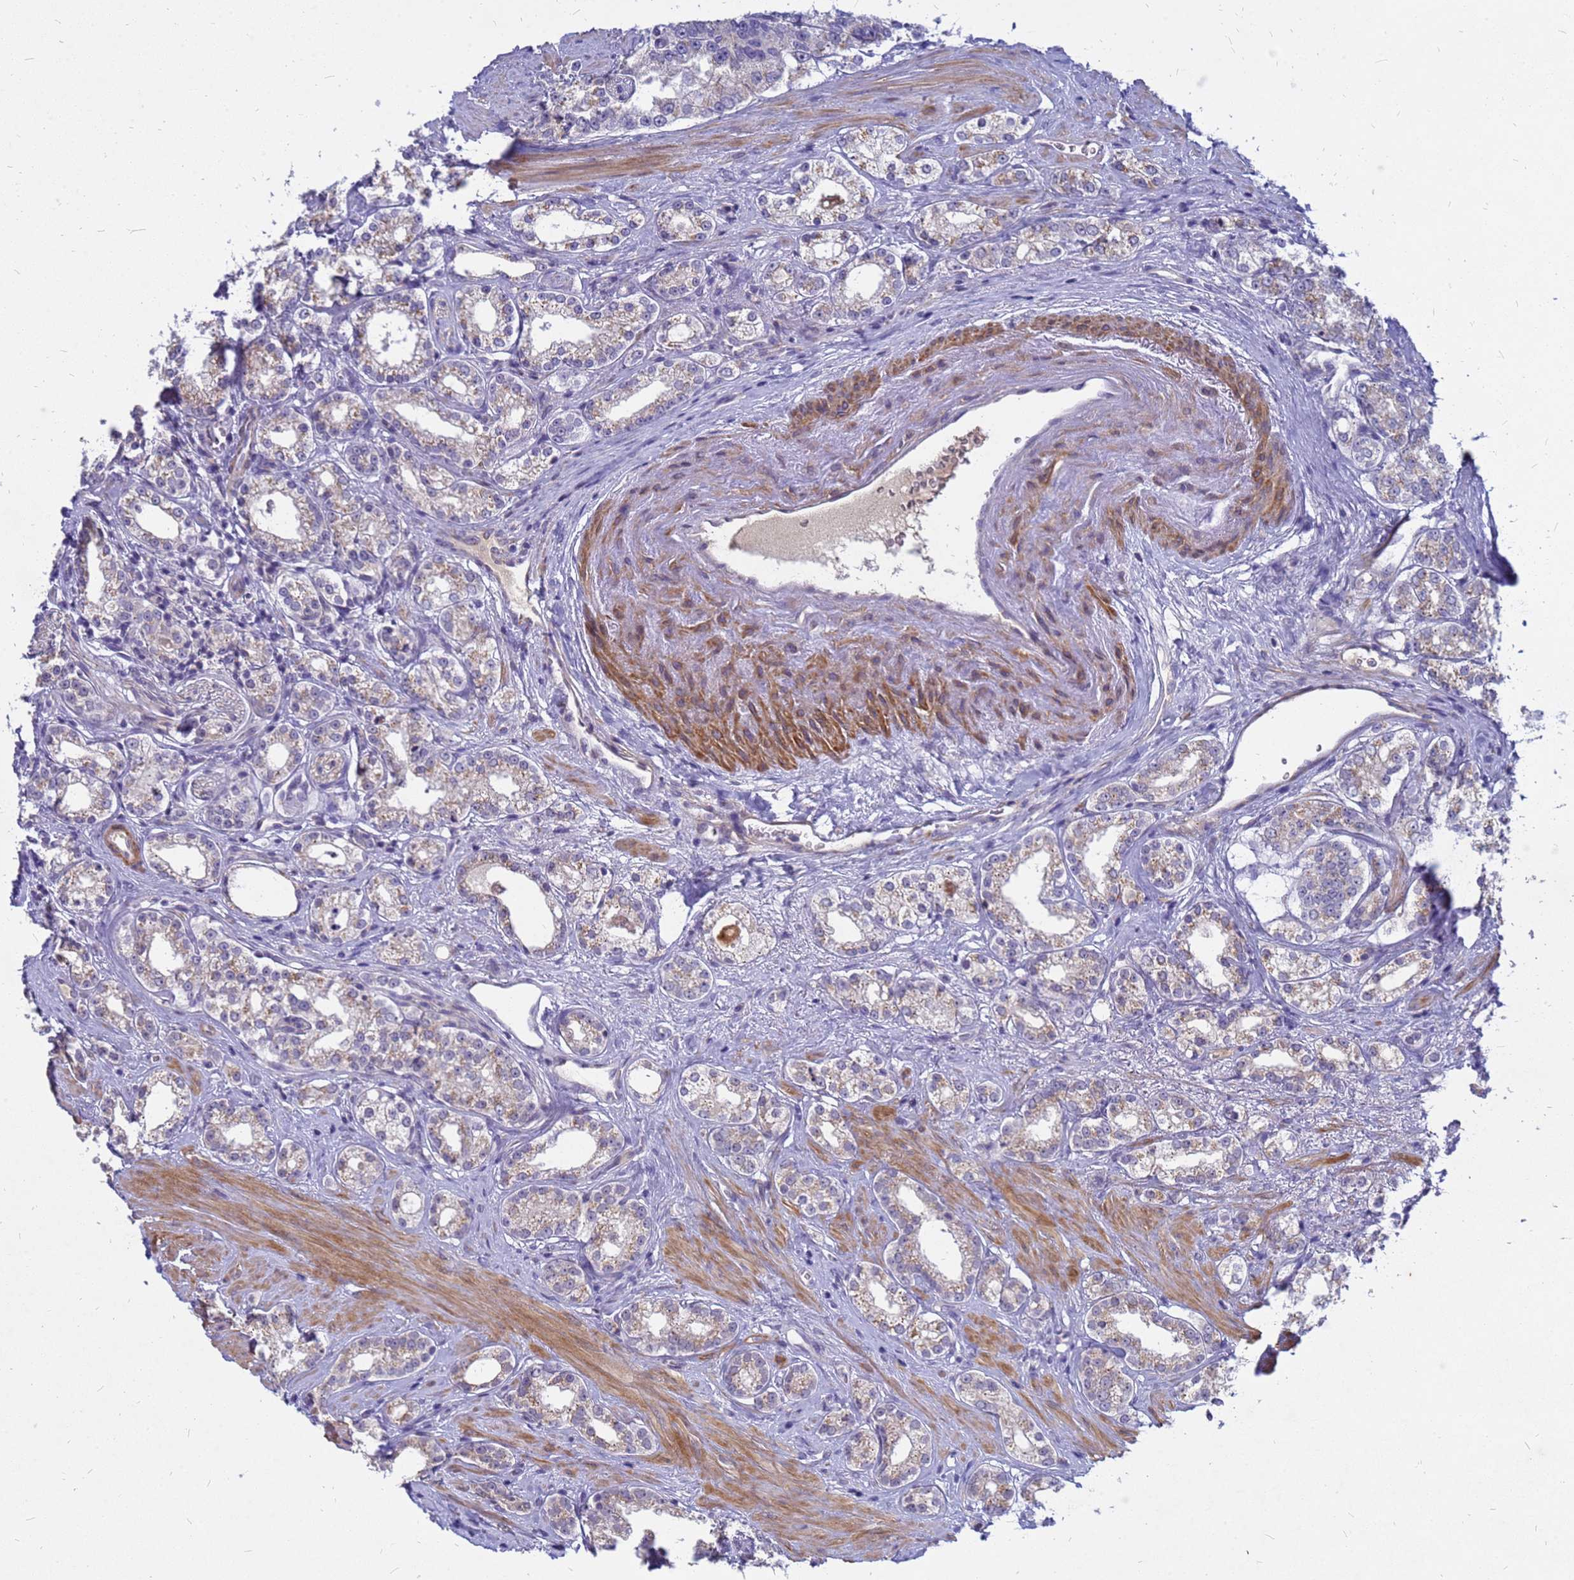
{"staining": {"intensity": "weak", "quantity": "<25%", "location": "cytoplasmic/membranous"}, "tissue": "prostate cancer", "cell_type": "Tumor cells", "image_type": "cancer", "snomed": [{"axis": "morphology", "description": "Normal tissue, NOS"}, {"axis": "morphology", "description": "Adenocarcinoma, High grade"}, {"axis": "topography", "description": "Prostate"}], "caption": "The immunohistochemistry (IHC) histopathology image has no significant staining in tumor cells of prostate cancer tissue.", "gene": "SRGAP3", "patient": {"sex": "male", "age": 83}}